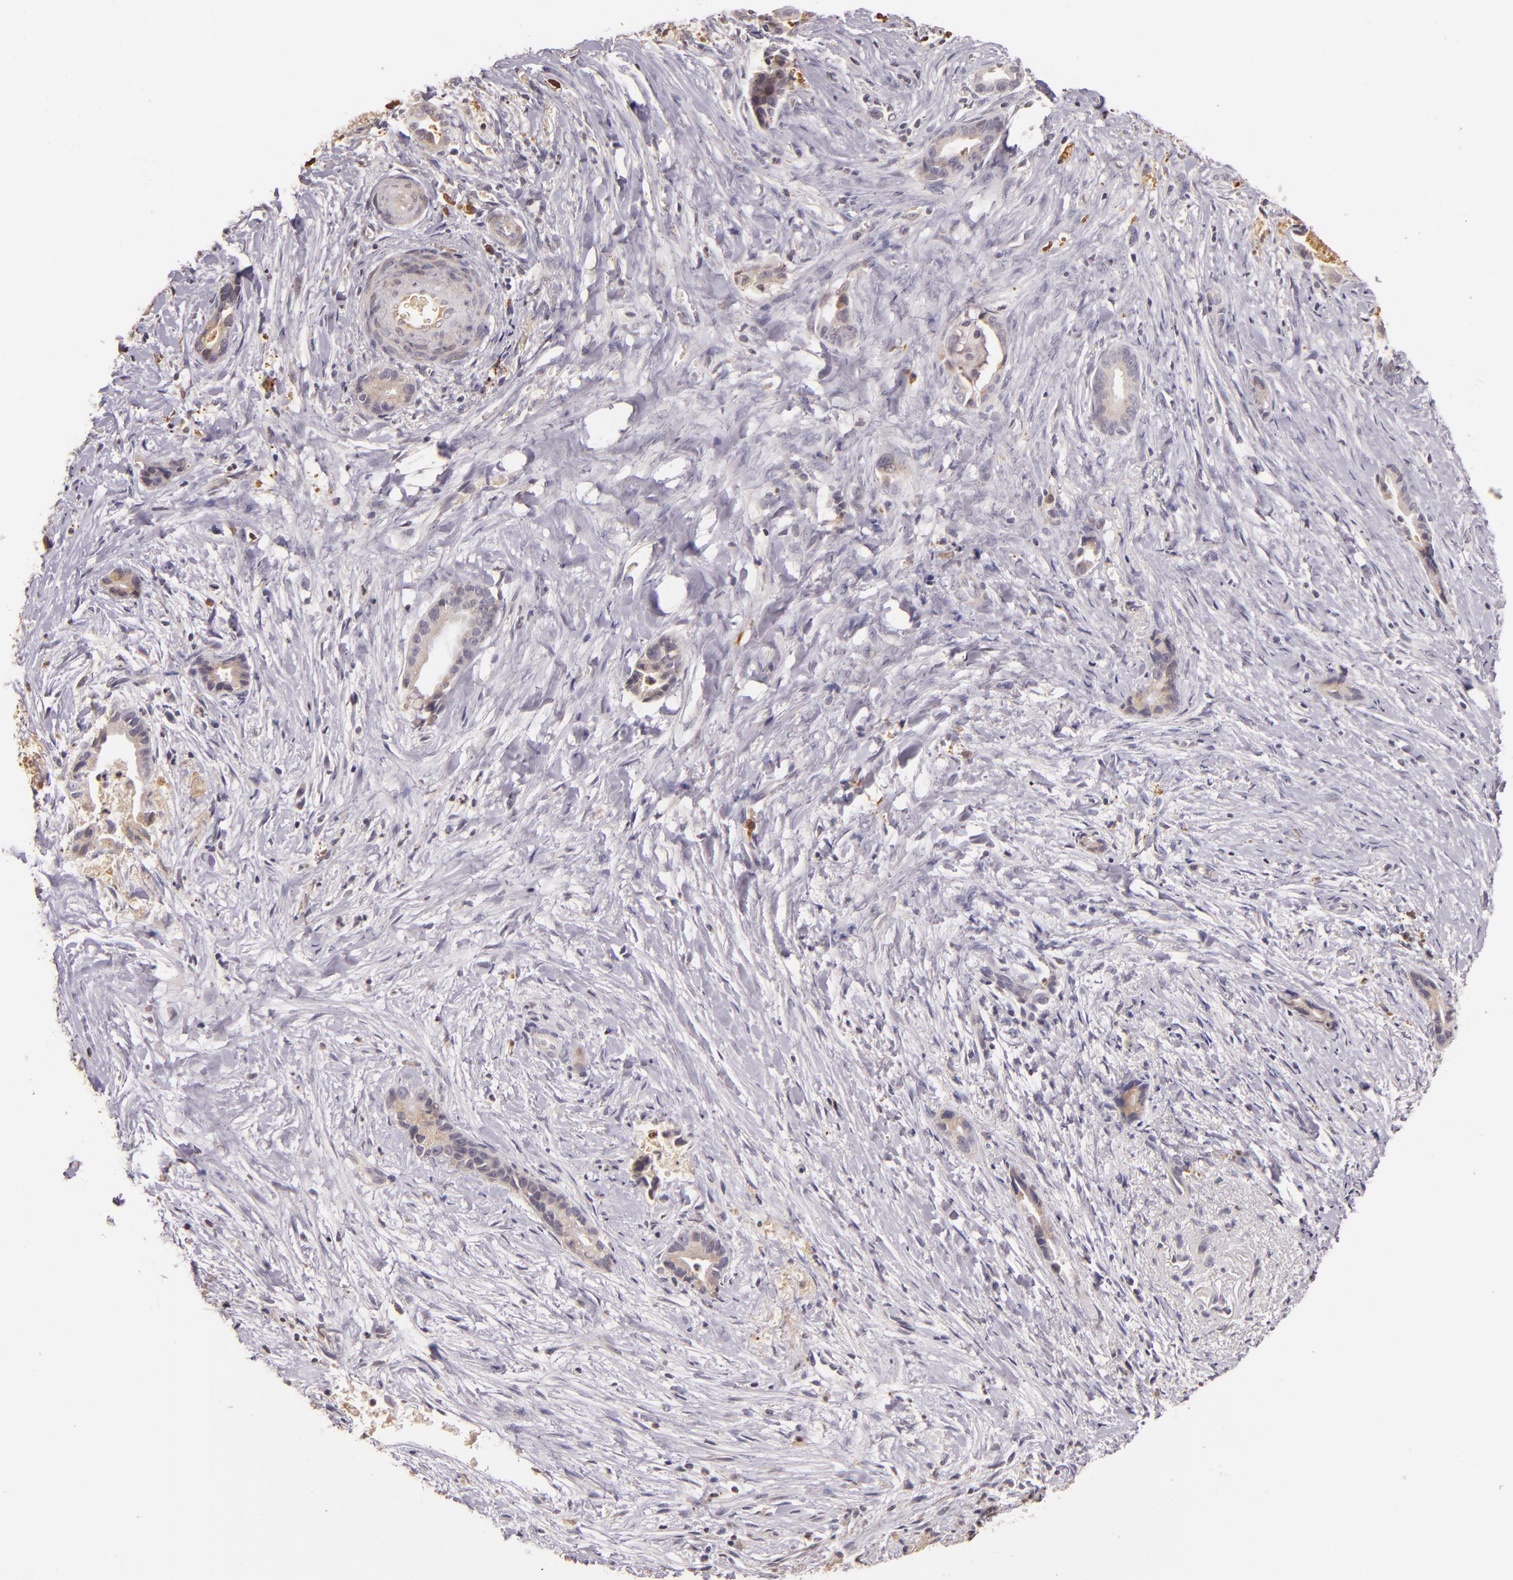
{"staining": {"intensity": "weak", "quantity": "25%-75%", "location": "cytoplasmic/membranous"}, "tissue": "liver cancer", "cell_type": "Tumor cells", "image_type": "cancer", "snomed": [{"axis": "morphology", "description": "Cholangiocarcinoma"}, {"axis": "topography", "description": "Liver"}], "caption": "Human liver cancer stained with a brown dye demonstrates weak cytoplasmic/membranous positive expression in about 25%-75% of tumor cells.", "gene": "ABL1", "patient": {"sex": "female", "age": 55}}